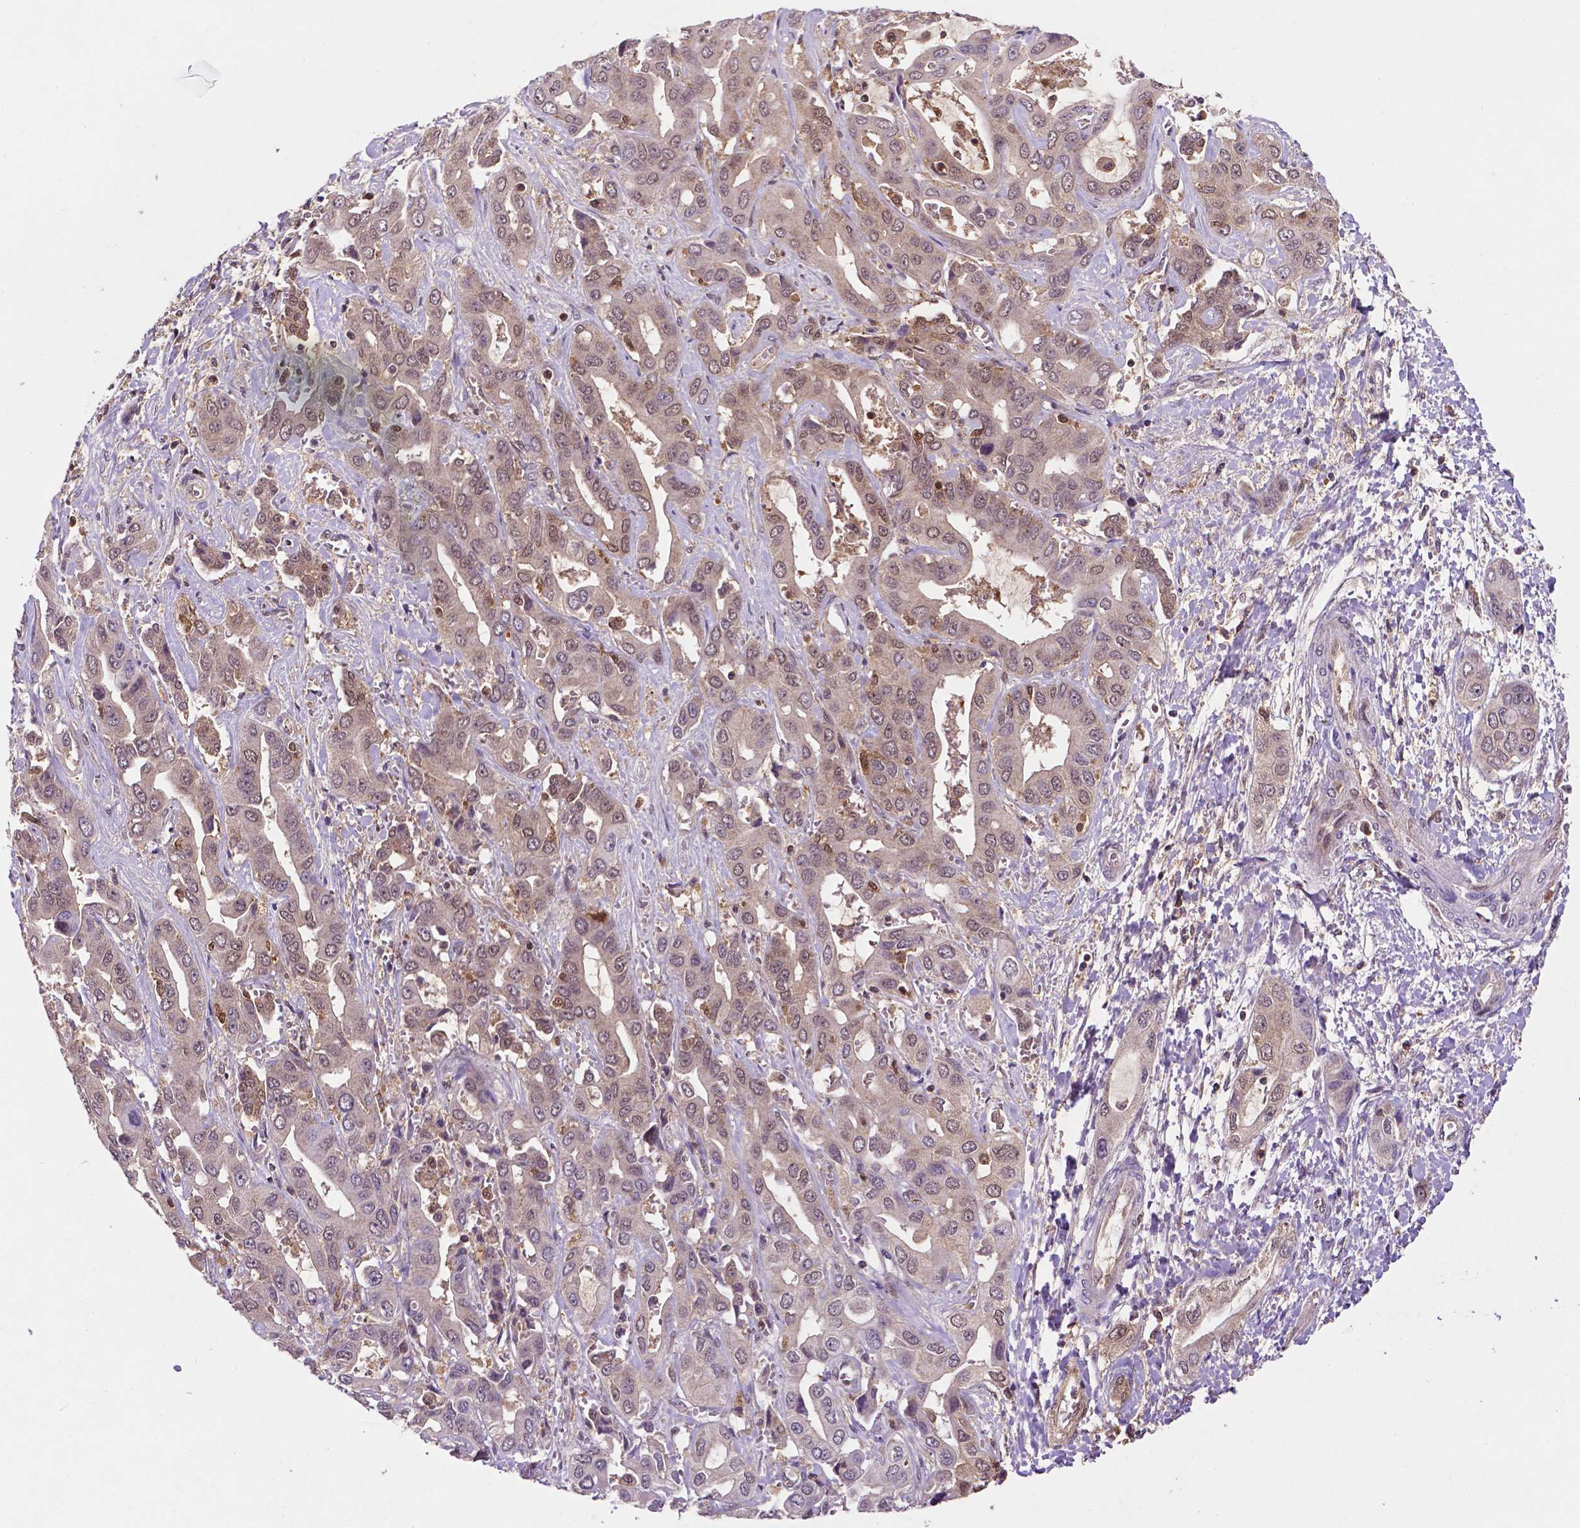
{"staining": {"intensity": "weak", "quantity": "25%-75%", "location": "cytoplasmic/membranous,nuclear"}, "tissue": "liver cancer", "cell_type": "Tumor cells", "image_type": "cancer", "snomed": [{"axis": "morphology", "description": "Cholangiocarcinoma"}, {"axis": "topography", "description": "Liver"}], "caption": "Immunohistochemistry image of liver cholangiocarcinoma stained for a protein (brown), which reveals low levels of weak cytoplasmic/membranous and nuclear positivity in approximately 25%-75% of tumor cells.", "gene": "UBE2L6", "patient": {"sex": "female", "age": 52}}